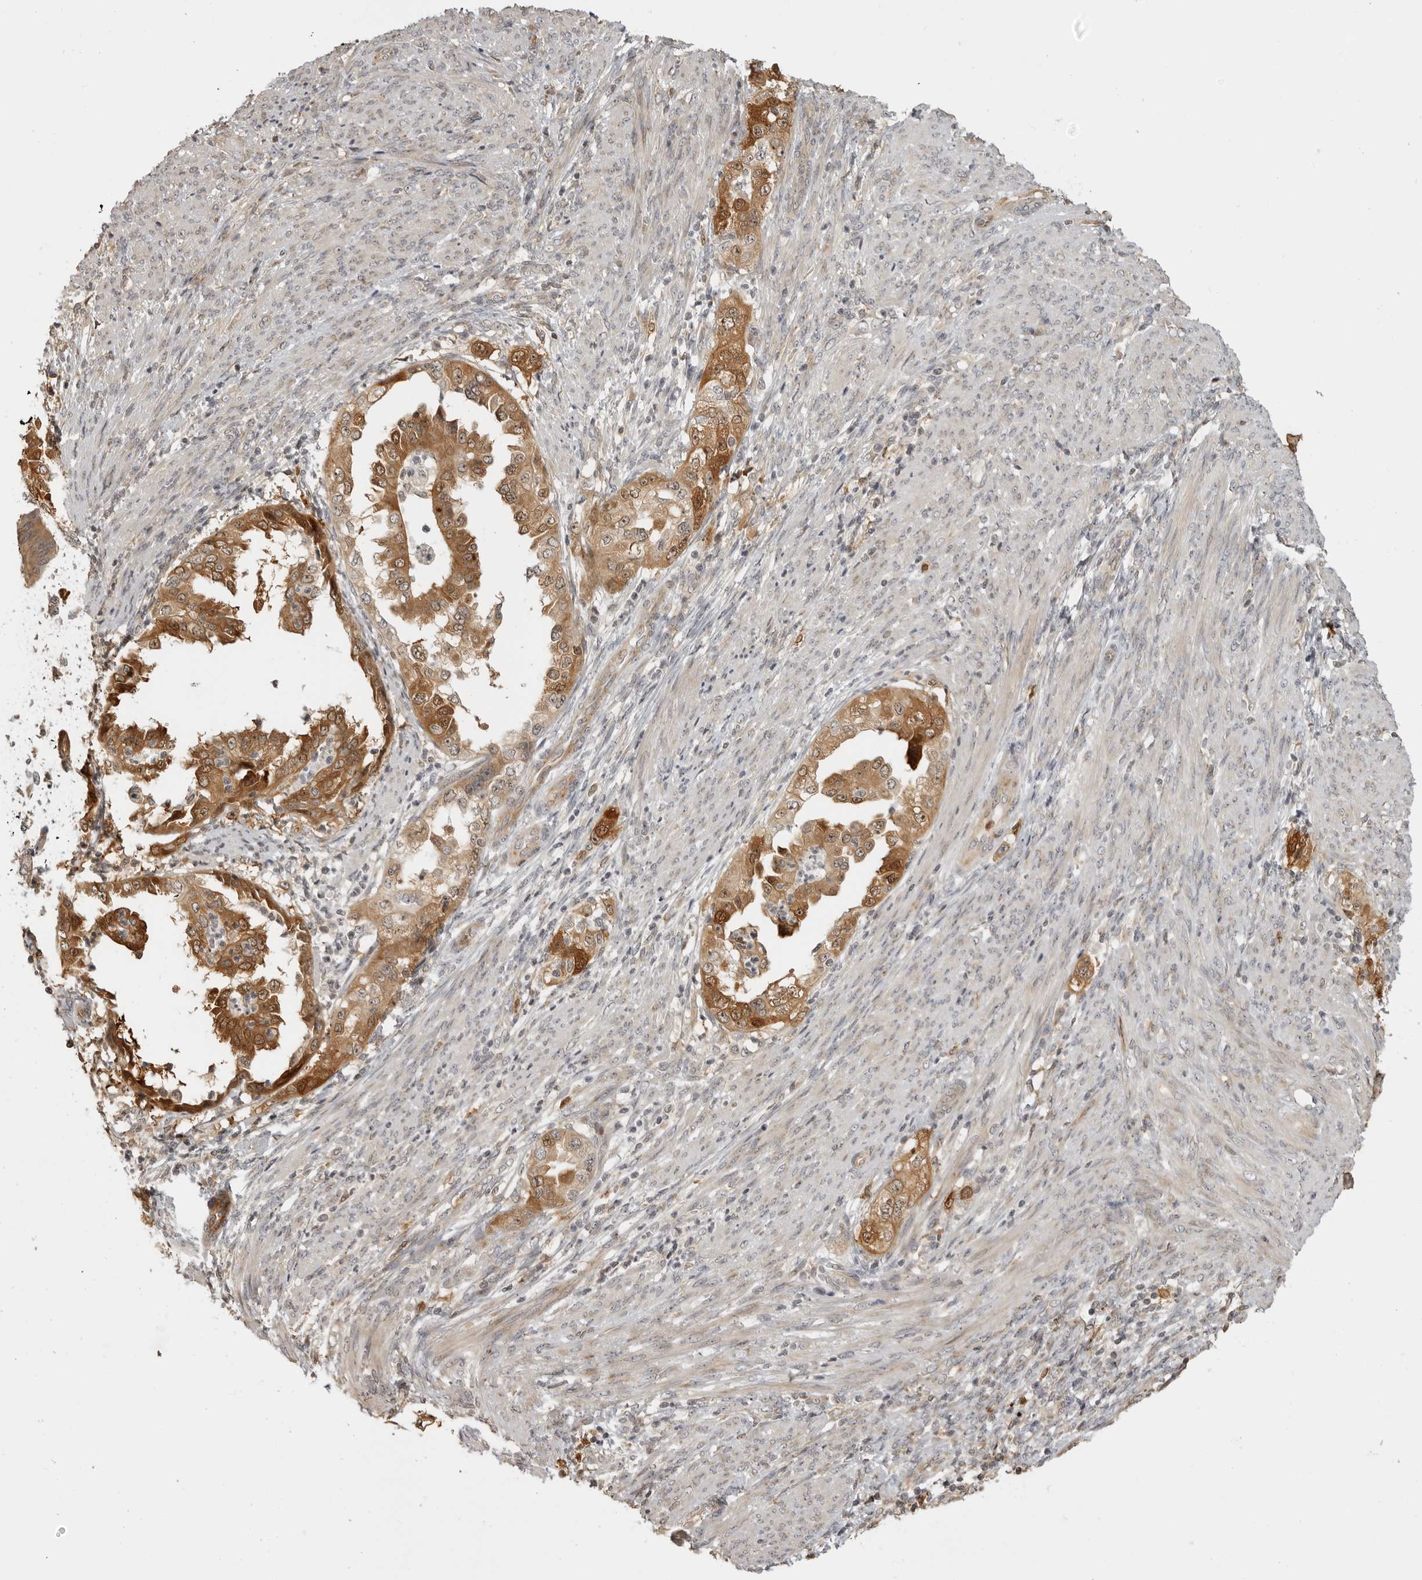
{"staining": {"intensity": "moderate", "quantity": ">75%", "location": "cytoplasmic/membranous,nuclear"}, "tissue": "endometrial cancer", "cell_type": "Tumor cells", "image_type": "cancer", "snomed": [{"axis": "morphology", "description": "Adenocarcinoma, NOS"}, {"axis": "topography", "description": "Endometrium"}], "caption": "This image displays immunohistochemistry (IHC) staining of human endometrial cancer (adenocarcinoma), with medium moderate cytoplasmic/membranous and nuclear expression in about >75% of tumor cells.", "gene": "IDO1", "patient": {"sex": "female", "age": 85}}